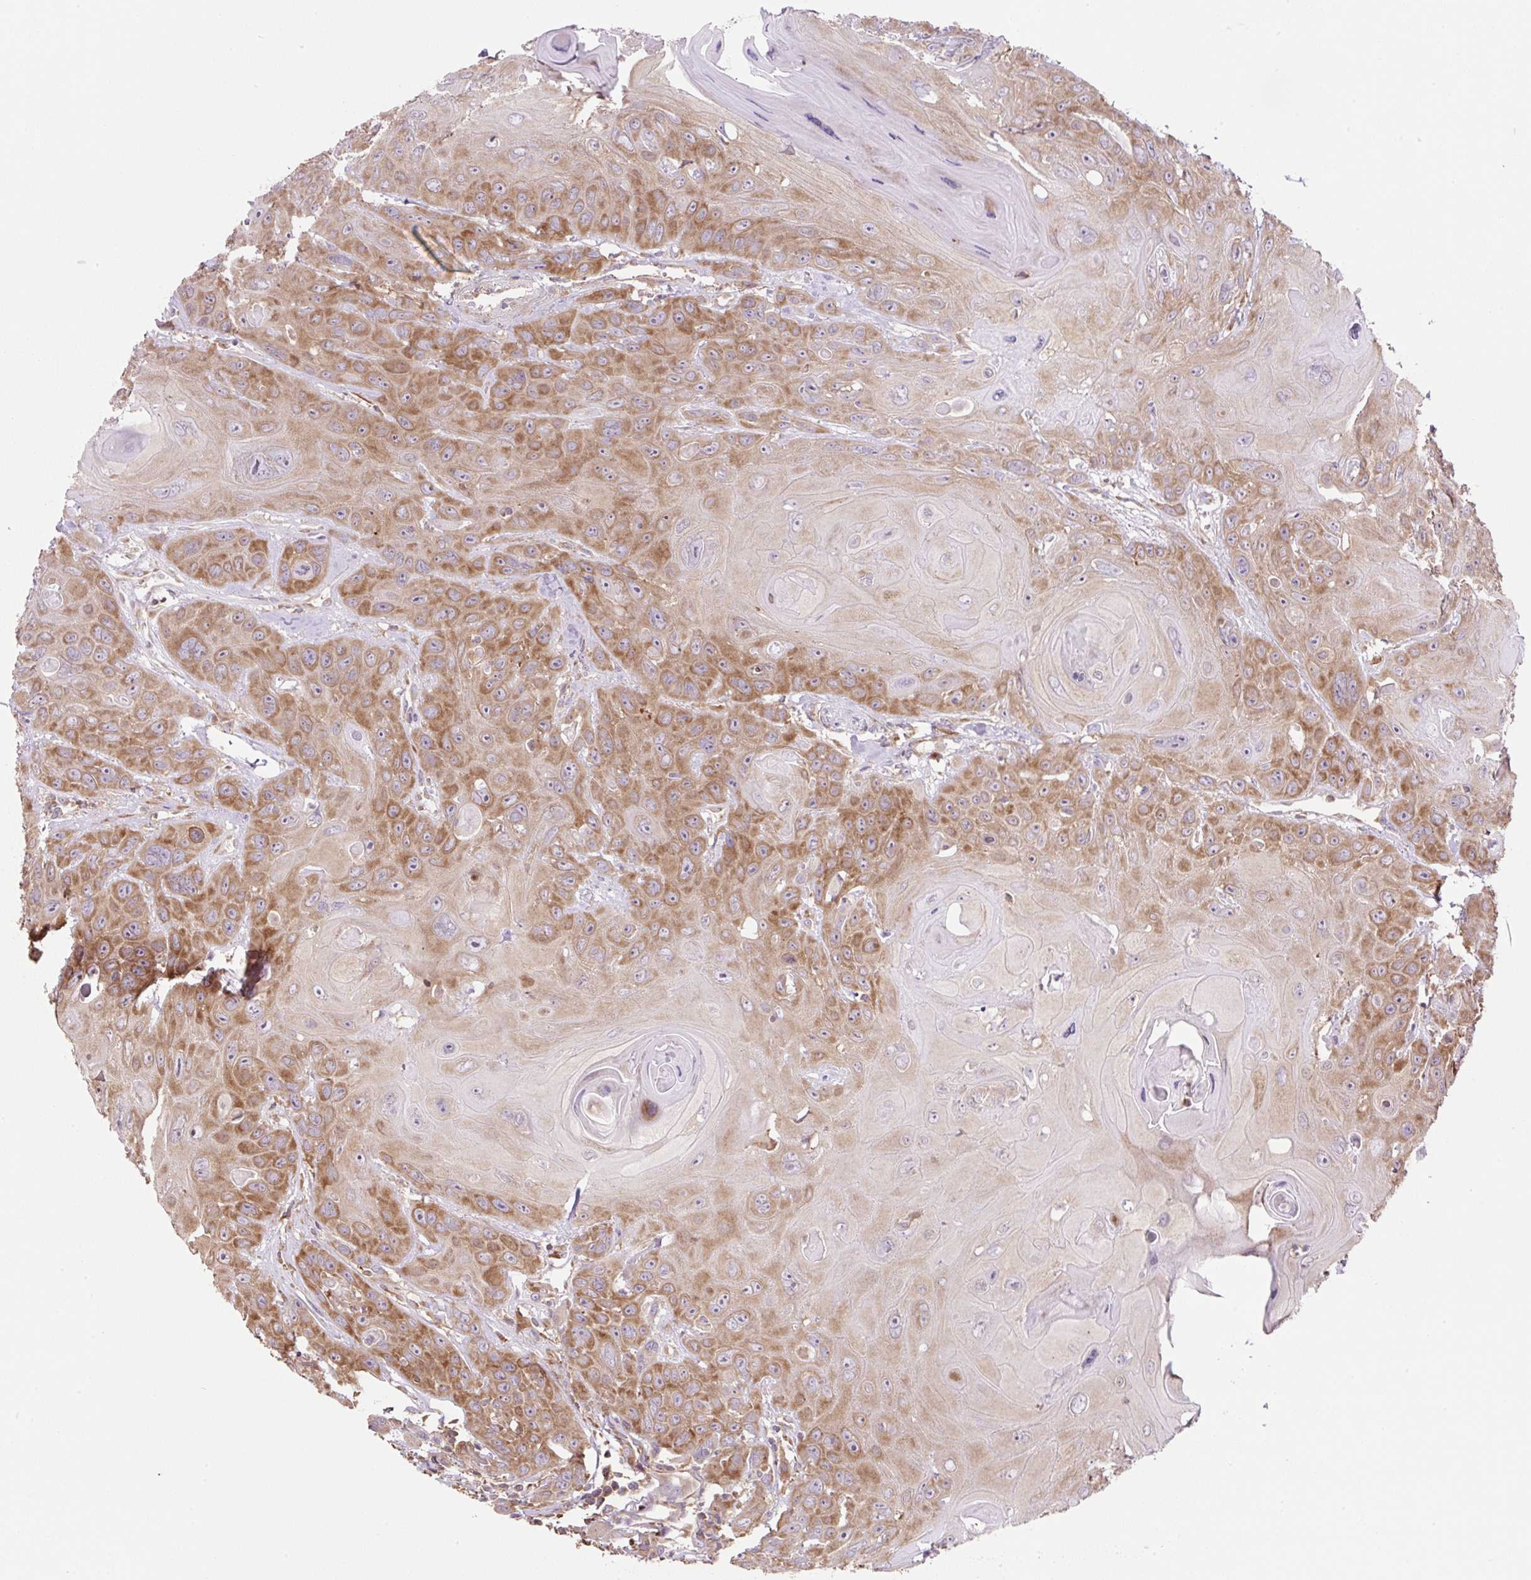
{"staining": {"intensity": "moderate", "quantity": ">75%", "location": "cytoplasmic/membranous"}, "tissue": "head and neck cancer", "cell_type": "Tumor cells", "image_type": "cancer", "snomed": [{"axis": "morphology", "description": "Squamous cell carcinoma, NOS"}, {"axis": "topography", "description": "Head-Neck"}], "caption": "Head and neck cancer stained with IHC displays moderate cytoplasmic/membranous expression in about >75% of tumor cells. The protein is shown in brown color, while the nuclei are stained blue.", "gene": "RPS23", "patient": {"sex": "female", "age": 59}}